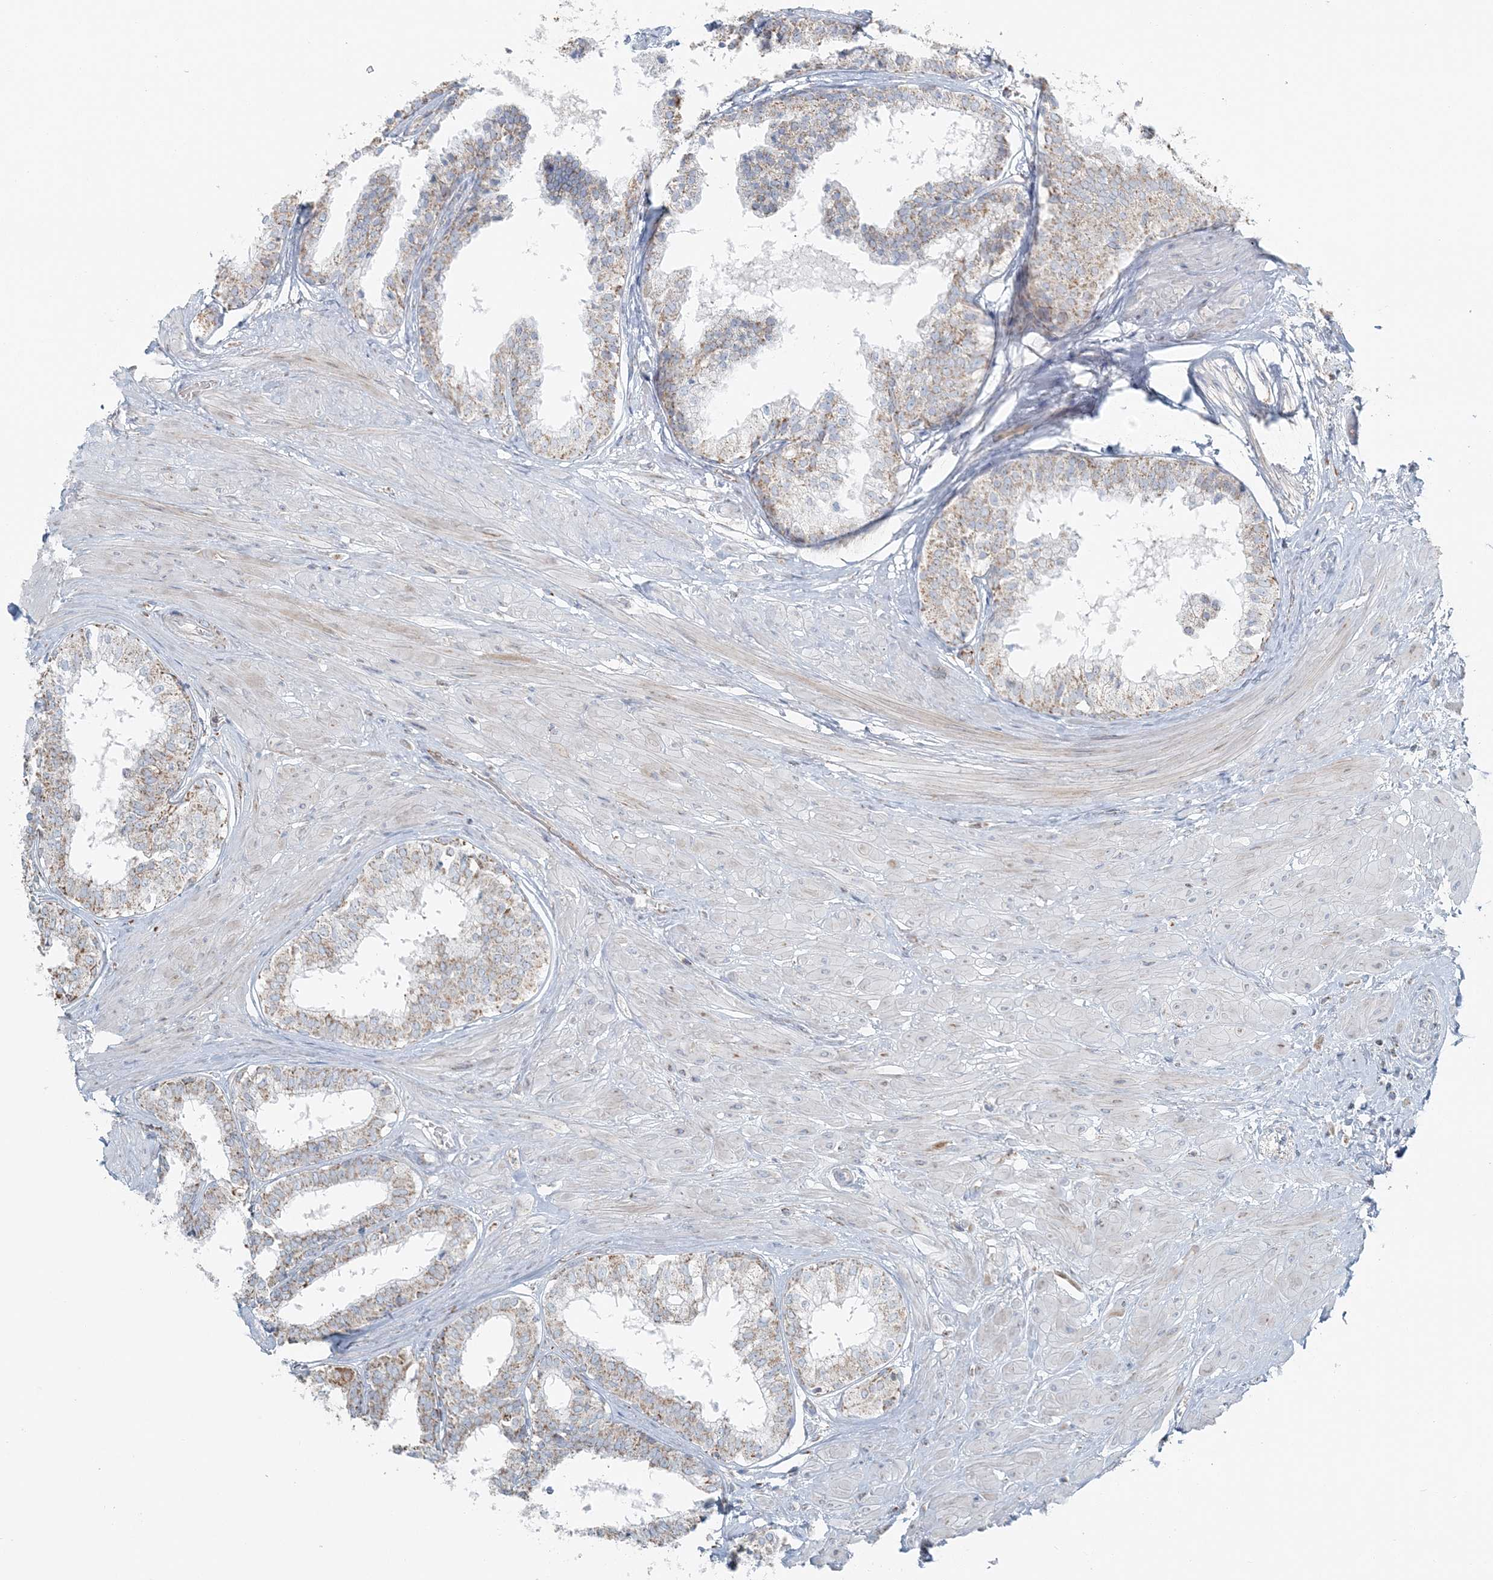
{"staining": {"intensity": "weak", "quantity": "25%-75%", "location": "cytoplasmic/membranous"}, "tissue": "prostate", "cell_type": "Glandular cells", "image_type": "normal", "snomed": [{"axis": "morphology", "description": "Normal tissue, NOS"}, {"axis": "topography", "description": "Prostate"}], "caption": "Unremarkable prostate demonstrates weak cytoplasmic/membranous expression in approximately 25%-75% of glandular cells, visualized by immunohistochemistry.", "gene": "SLC22A16", "patient": {"sex": "male", "age": 48}}